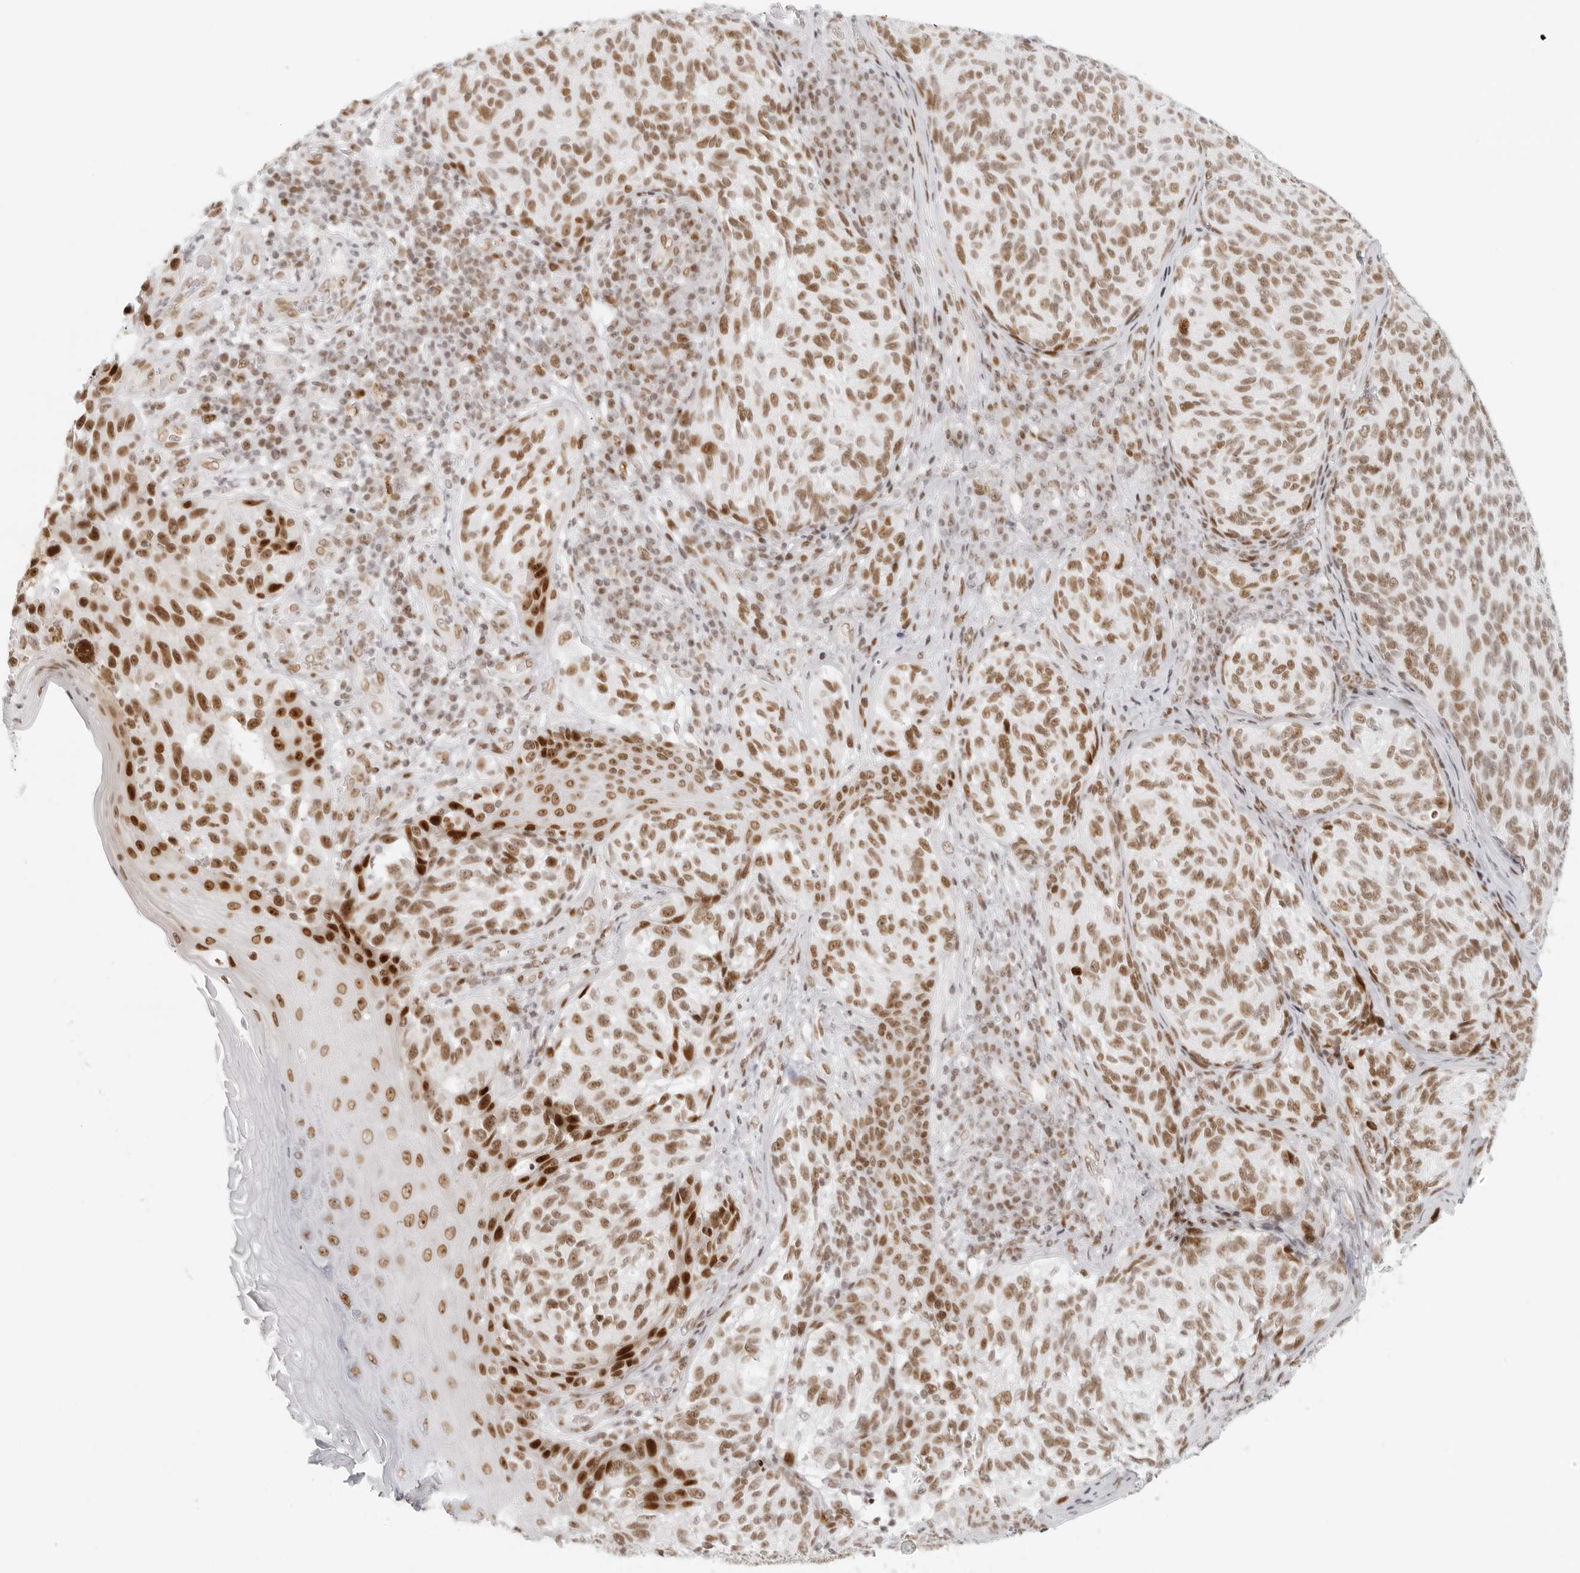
{"staining": {"intensity": "moderate", "quantity": ">75%", "location": "nuclear"}, "tissue": "melanoma", "cell_type": "Tumor cells", "image_type": "cancer", "snomed": [{"axis": "morphology", "description": "Malignant melanoma, NOS"}, {"axis": "topography", "description": "Skin"}], "caption": "Protein expression analysis of human melanoma reveals moderate nuclear positivity in about >75% of tumor cells.", "gene": "RCC1", "patient": {"sex": "female", "age": 73}}